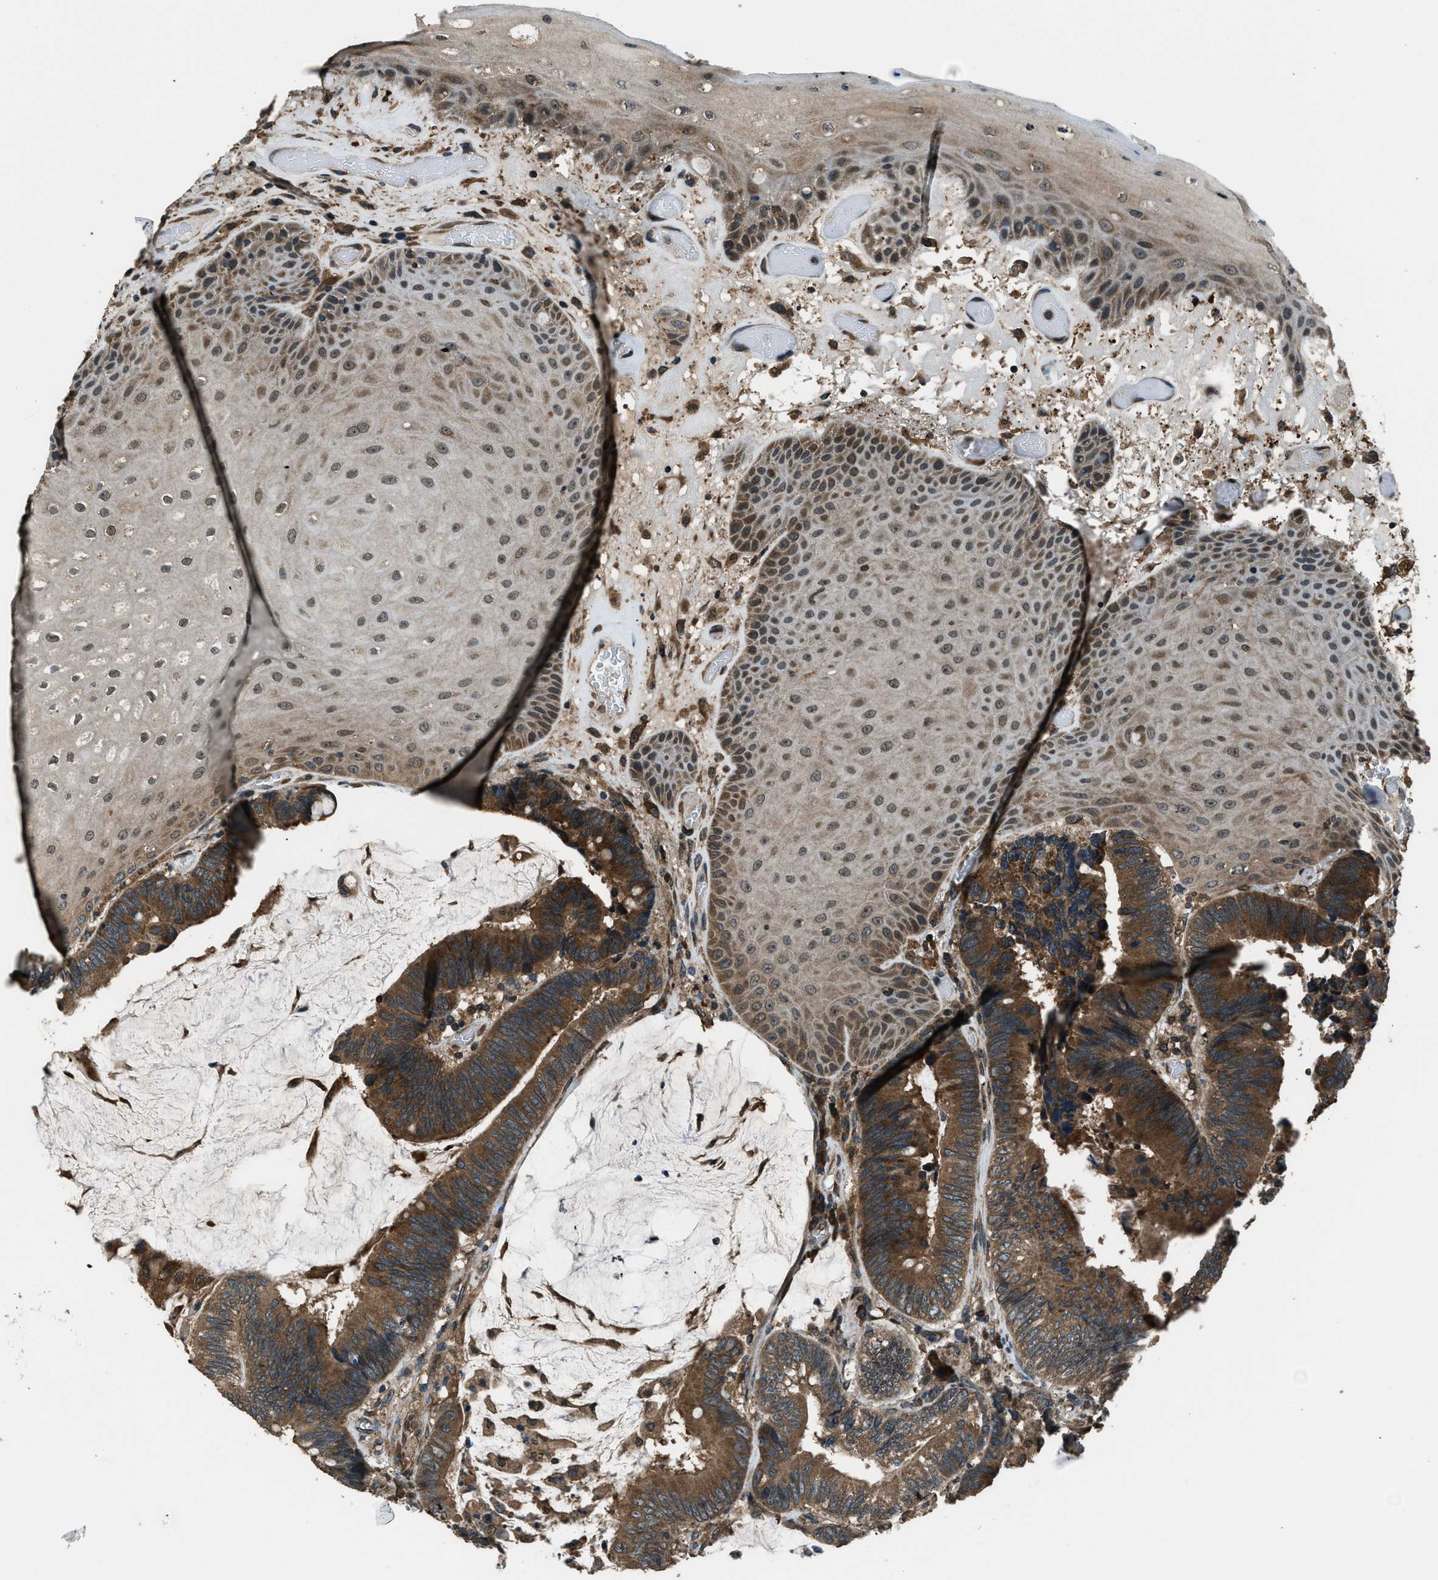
{"staining": {"intensity": "moderate", "quantity": ">75%", "location": "cytoplasmic/membranous"}, "tissue": "colorectal cancer", "cell_type": "Tumor cells", "image_type": "cancer", "snomed": [{"axis": "morphology", "description": "Adenocarcinoma, NOS"}, {"axis": "topography", "description": "Rectum"}, {"axis": "topography", "description": "Anal"}], "caption": "Protein positivity by IHC demonstrates moderate cytoplasmic/membranous positivity in approximately >75% of tumor cells in colorectal cancer (adenocarcinoma).", "gene": "TRIM4", "patient": {"sex": "female", "age": 89}}